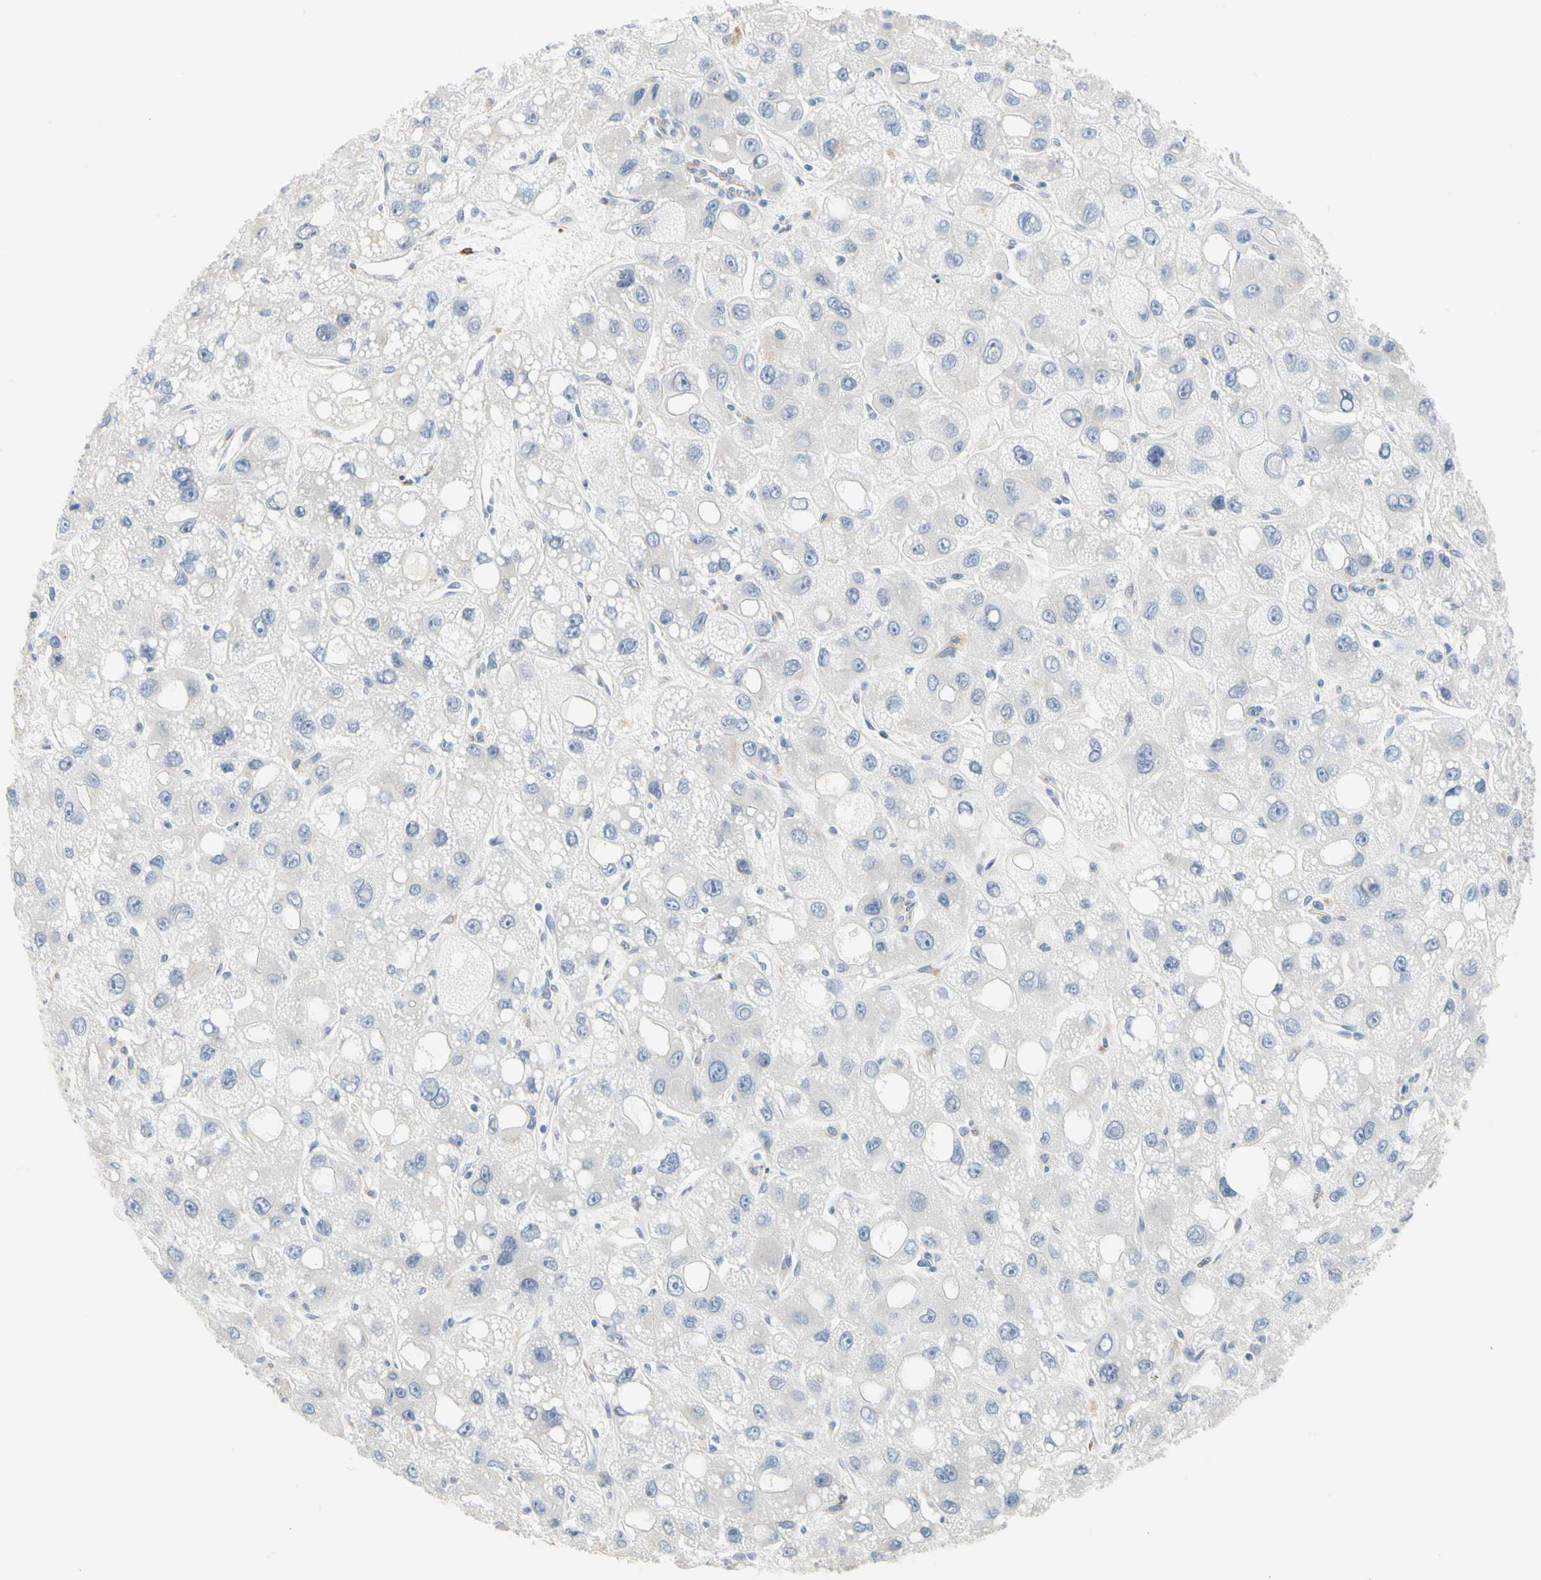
{"staining": {"intensity": "negative", "quantity": "none", "location": "none"}, "tissue": "liver cancer", "cell_type": "Tumor cells", "image_type": "cancer", "snomed": [{"axis": "morphology", "description": "Carcinoma, Hepatocellular, NOS"}, {"axis": "topography", "description": "Liver"}], "caption": "This photomicrograph is of liver cancer stained with immunohistochemistry (IHC) to label a protein in brown with the nuclei are counter-stained blue. There is no positivity in tumor cells. (IHC, brightfield microscopy, high magnification).", "gene": "ZNF236", "patient": {"sex": "male", "age": 55}}